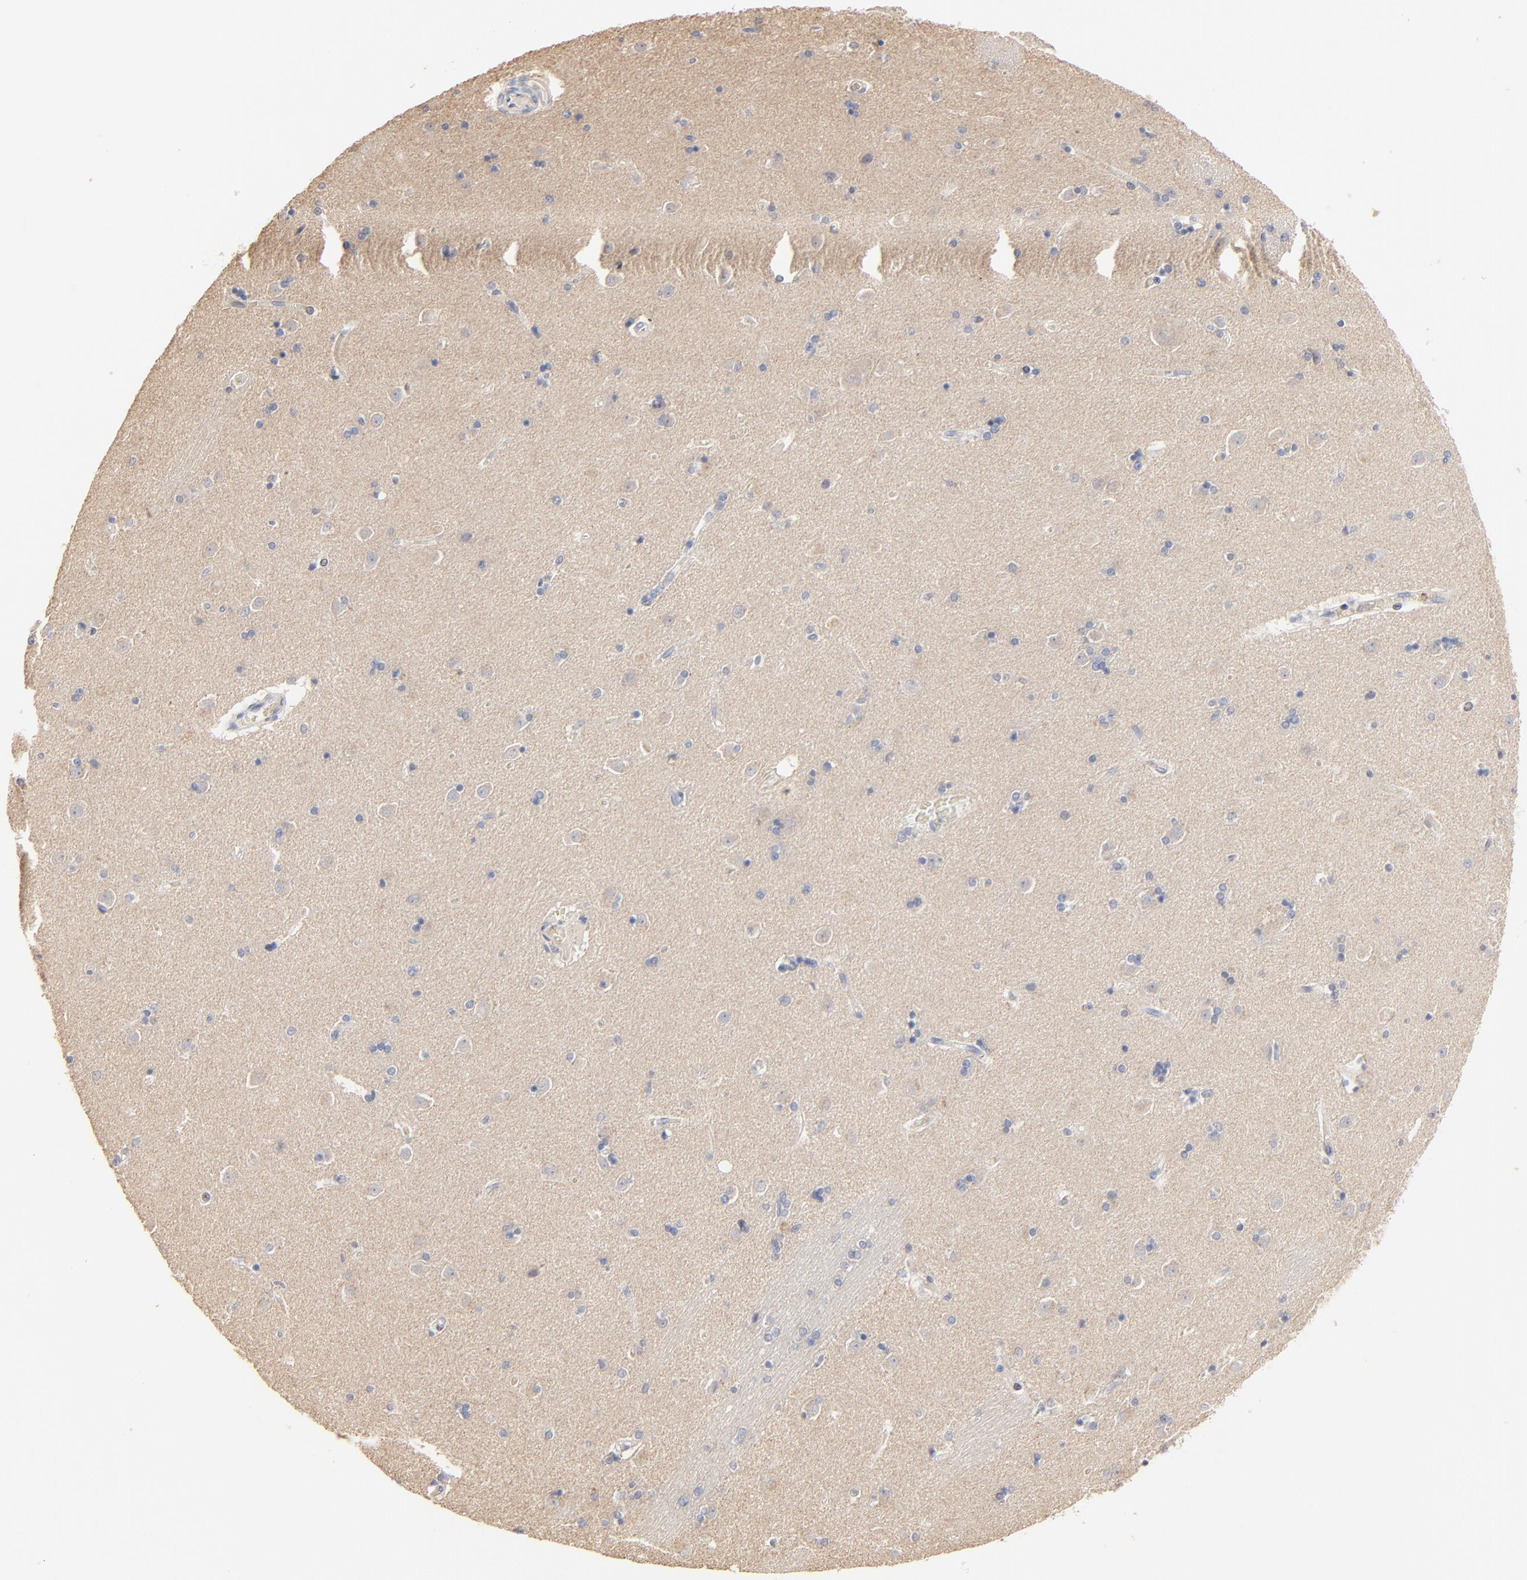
{"staining": {"intensity": "negative", "quantity": "none", "location": "none"}, "tissue": "caudate", "cell_type": "Glial cells", "image_type": "normal", "snomed": [{"axis": "morphology", "description": "Normal tissue, NOS"}, {"axis": "topography", "description": "Lateral ventricle wall"}], "caption": "The photomicrograph exhibits no staining of glial cells in benign caudate. The staining was performed using DAB (3,3'-diaminobenzidine) to visualize the protein expression in brown, while the nuclei were stained in blue with hematoxylin (Magnification: 20x).", "gene": "FANCB", "patient": {"sex": "female", "age": 54}}